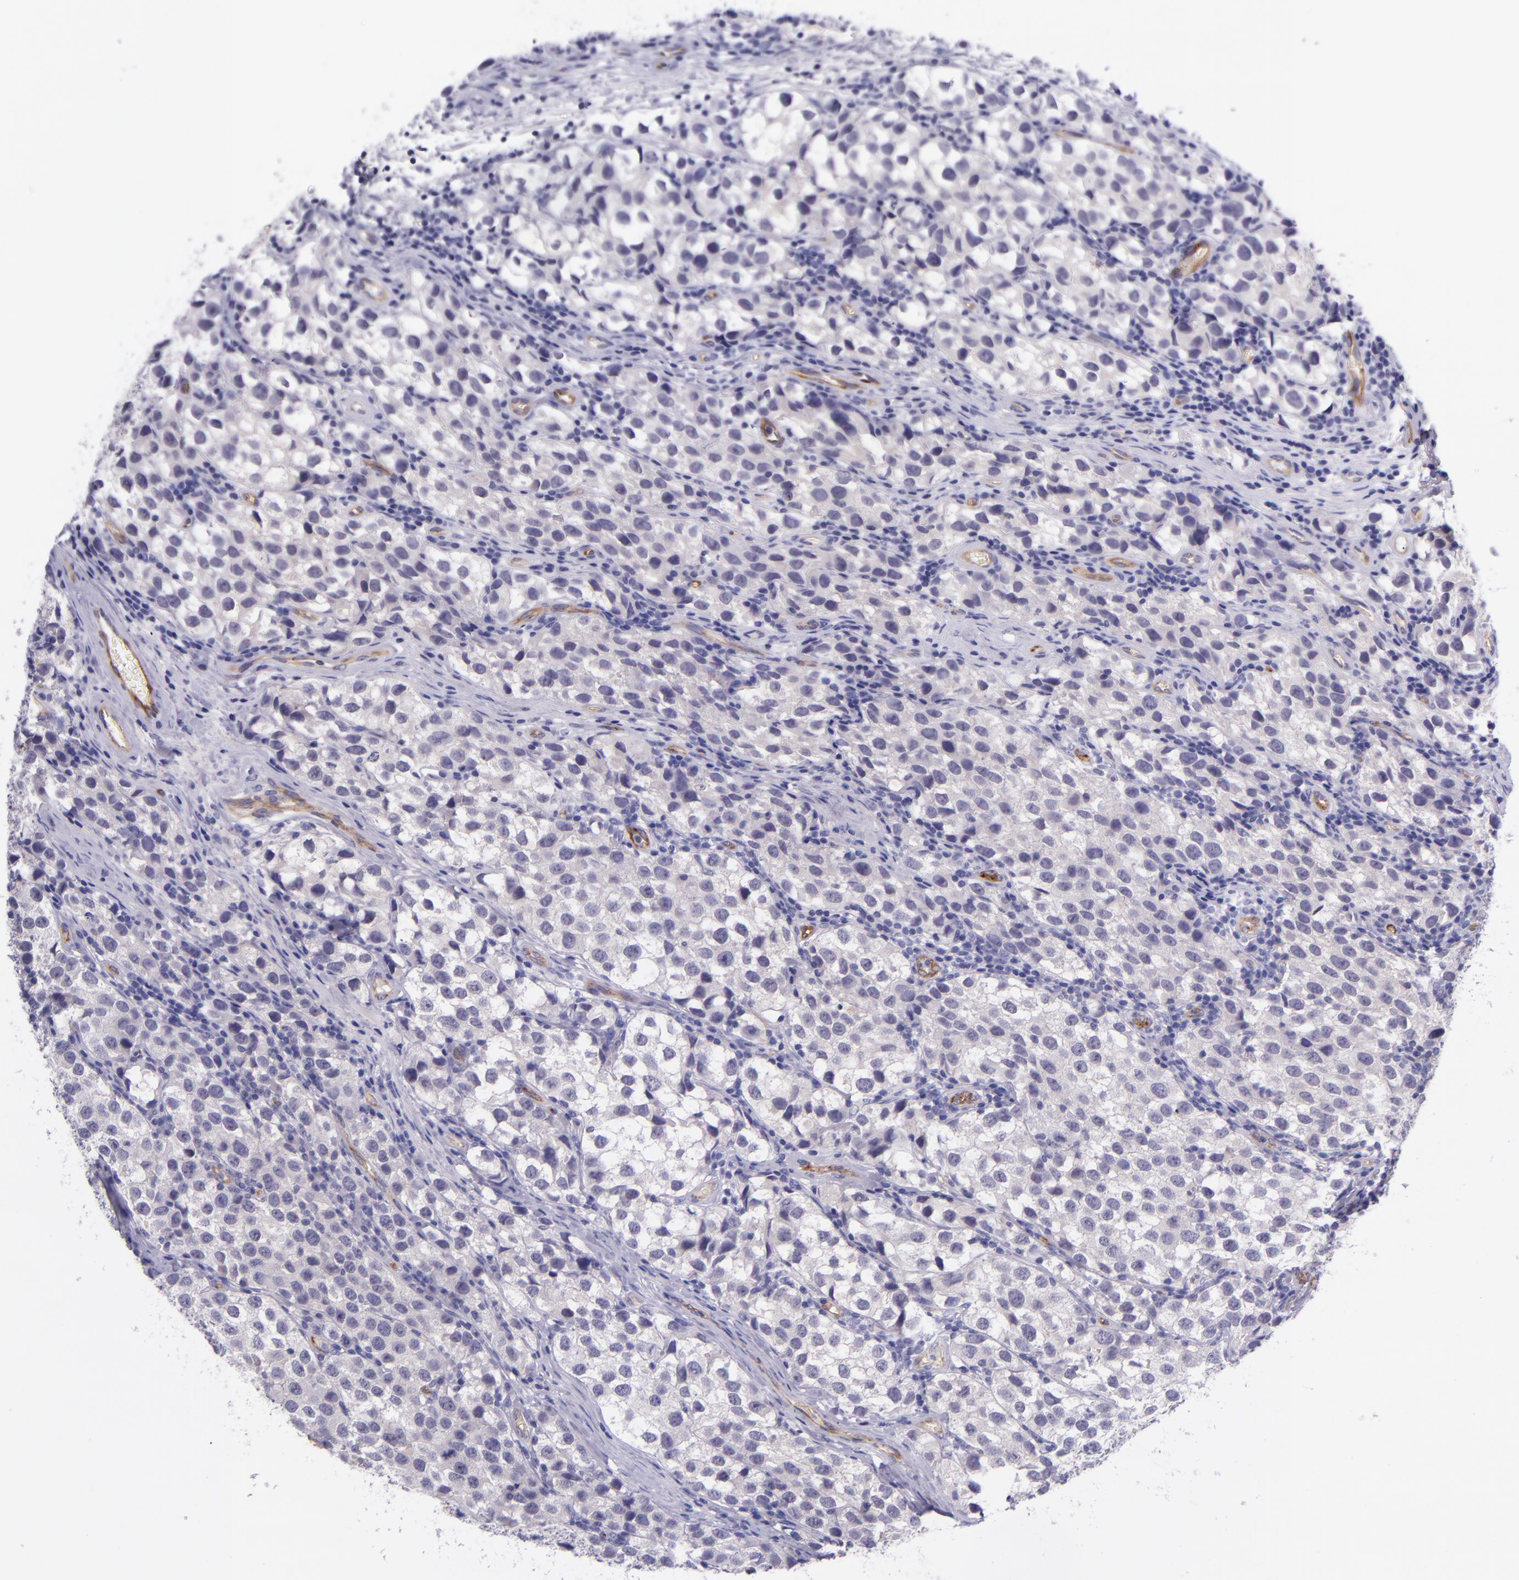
{"staining": {"intensity": "negative", "quantity": "none", "location": "none"}, "tissue": "testis cancer", "cell_type": "Tumor cells", "image_type": "cancer", "snomed": [{"axis": "morphology", "description": "Seminoma, NOS"}, {"axis": "topography", "description": "Testis"}], "caption": "The IHC image has no significant expression in tumor cells of testis seminoma tissue. (DAB immunohistochemistry (IHC) with hematoxylin counter stain).", "gene": "NOS3", "patient": {"sex": "male", "age": 39}}